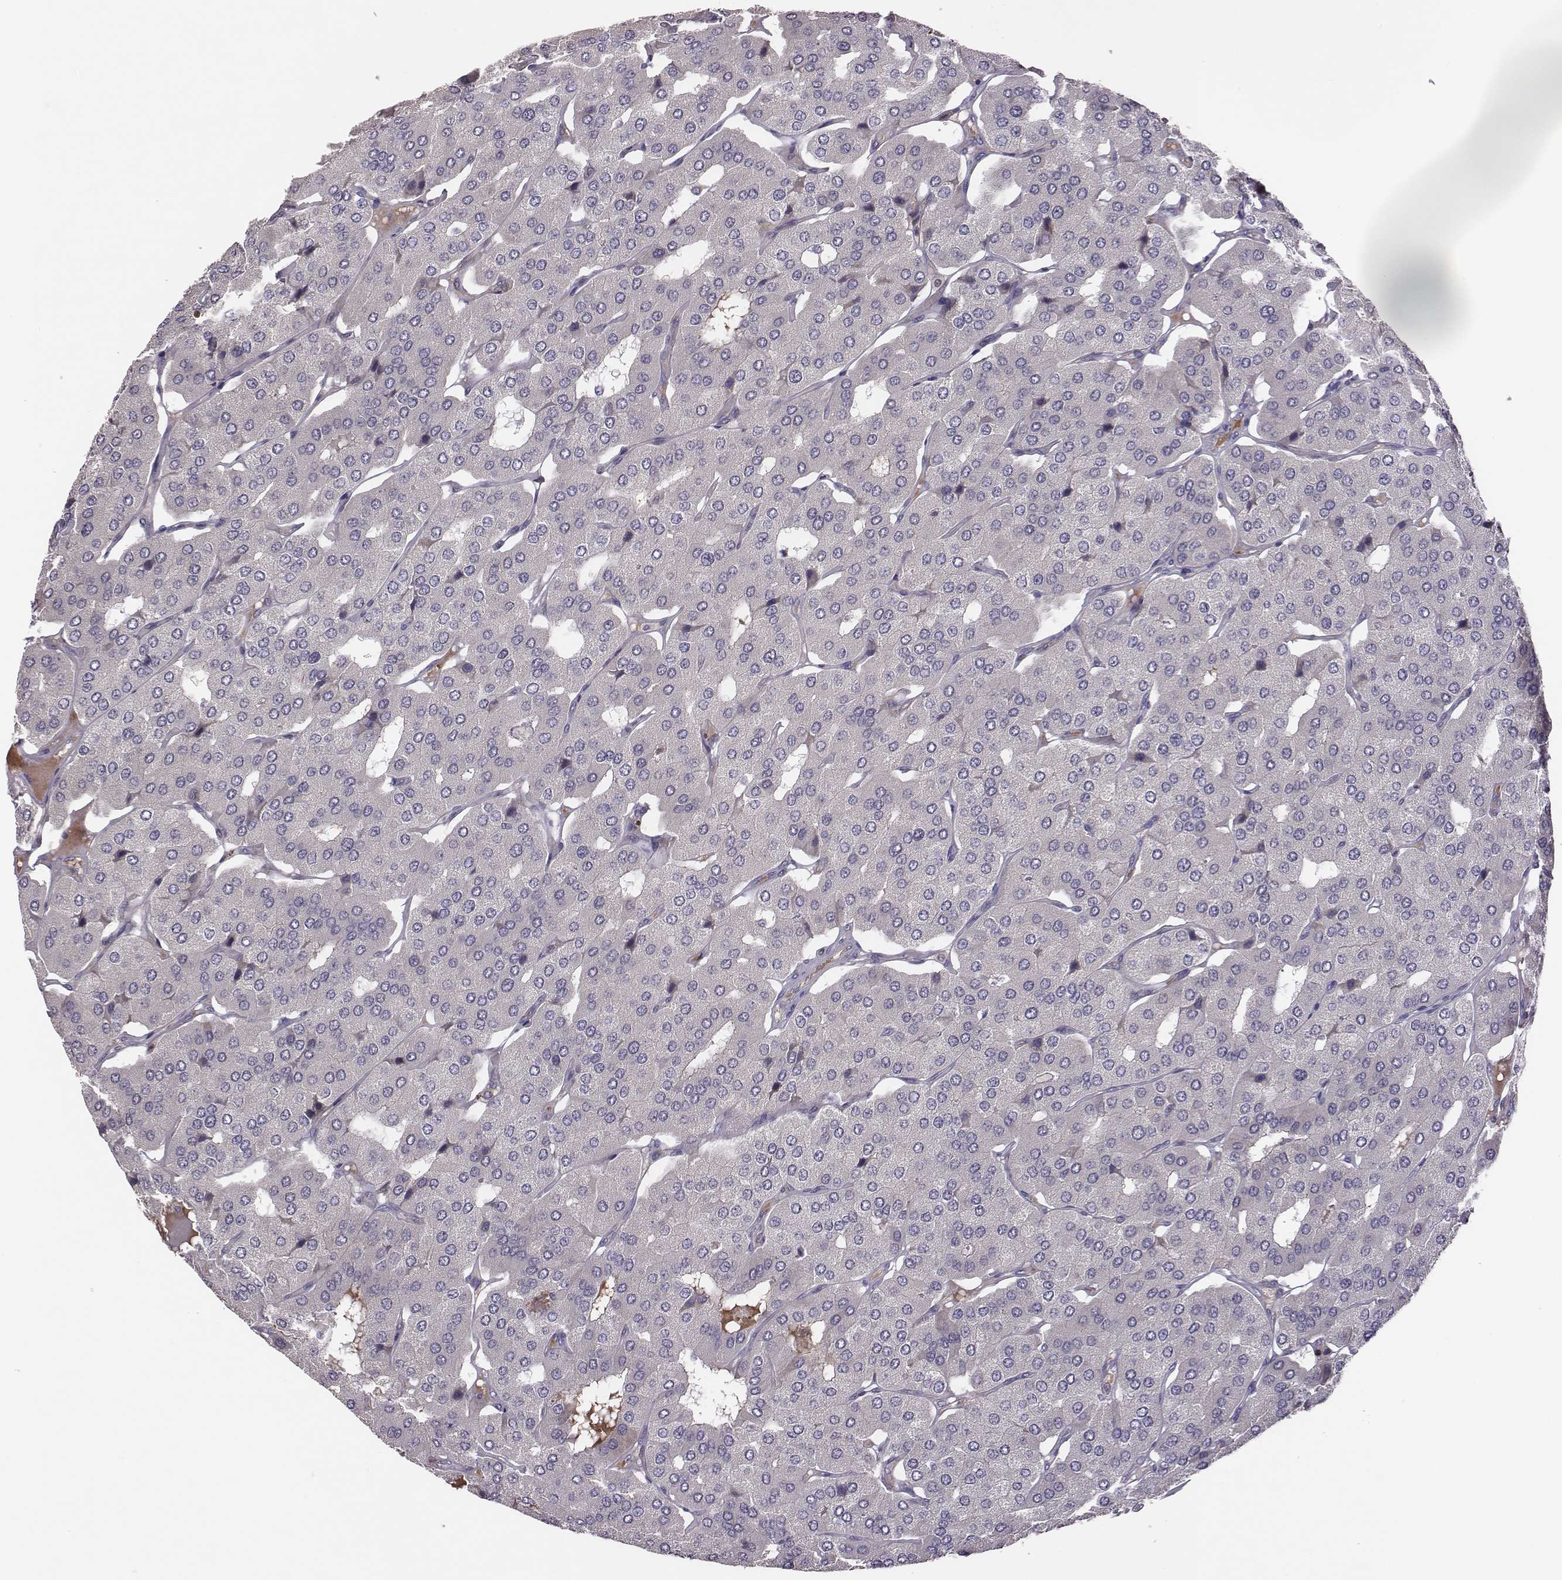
{"staining": {"intensity": "negative", "quantity": "none", "location": "none"}, "tissue": "parathyroid gland", "cell_type": "Glandular cells", "image_type": "normal", "snomed": [{"axis": "morphology", "description": "Normal tissue, NOS"}, {"axis": "morphology", "description": "Adenoma, NOS"}, {"axis": "topography", "description": "Parathyroid gland"}], "caption": "IHC of benign parathyroid gland exhibits no staining in glandular cells. (Immunohistochemistry (ihc), brightfield microscopy, high magnification).", "gene": "KMO", "patient": {"sex": "female", "age": 86}}